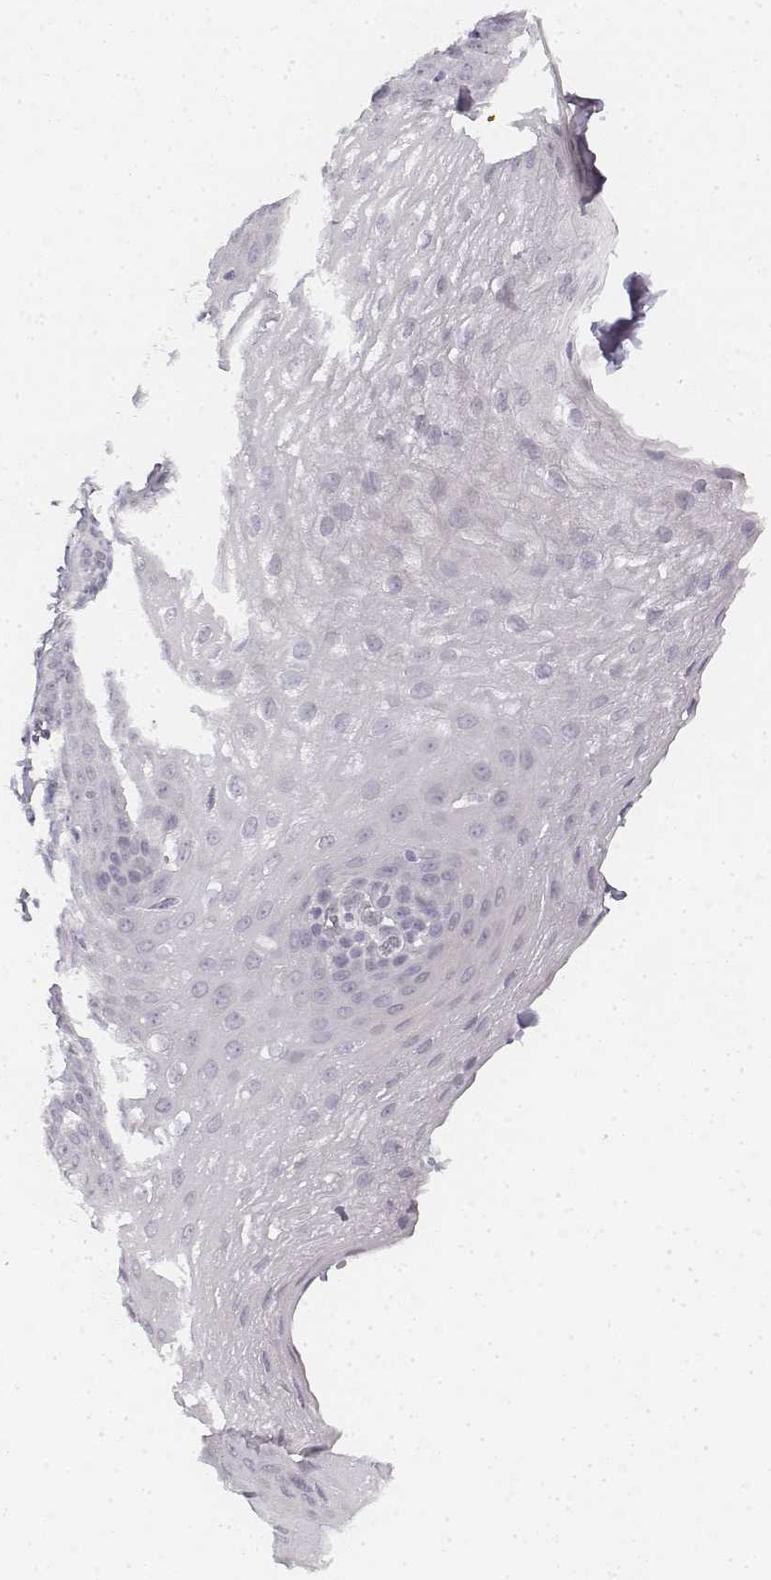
{"staining": {"intensity": "negative", "quantity": "none", "location": "none"}, "tissue": "esophagus", "cell_type": "Squamous epithelial cells", "image_type": "normal", "snomed": [{"axis": "morphology", "description": "Normal tissue, NOS"}, {"axis": "topography", "description": "Esophagus"}], "caption": "Squamous epithelial cells are negative for protein expression in normal human esophagus. (DAB immunohistochemistry with hematoxylin counter stain).", "gene": "KRTAP2", "patient": {"sex": "female", "age": 81}}